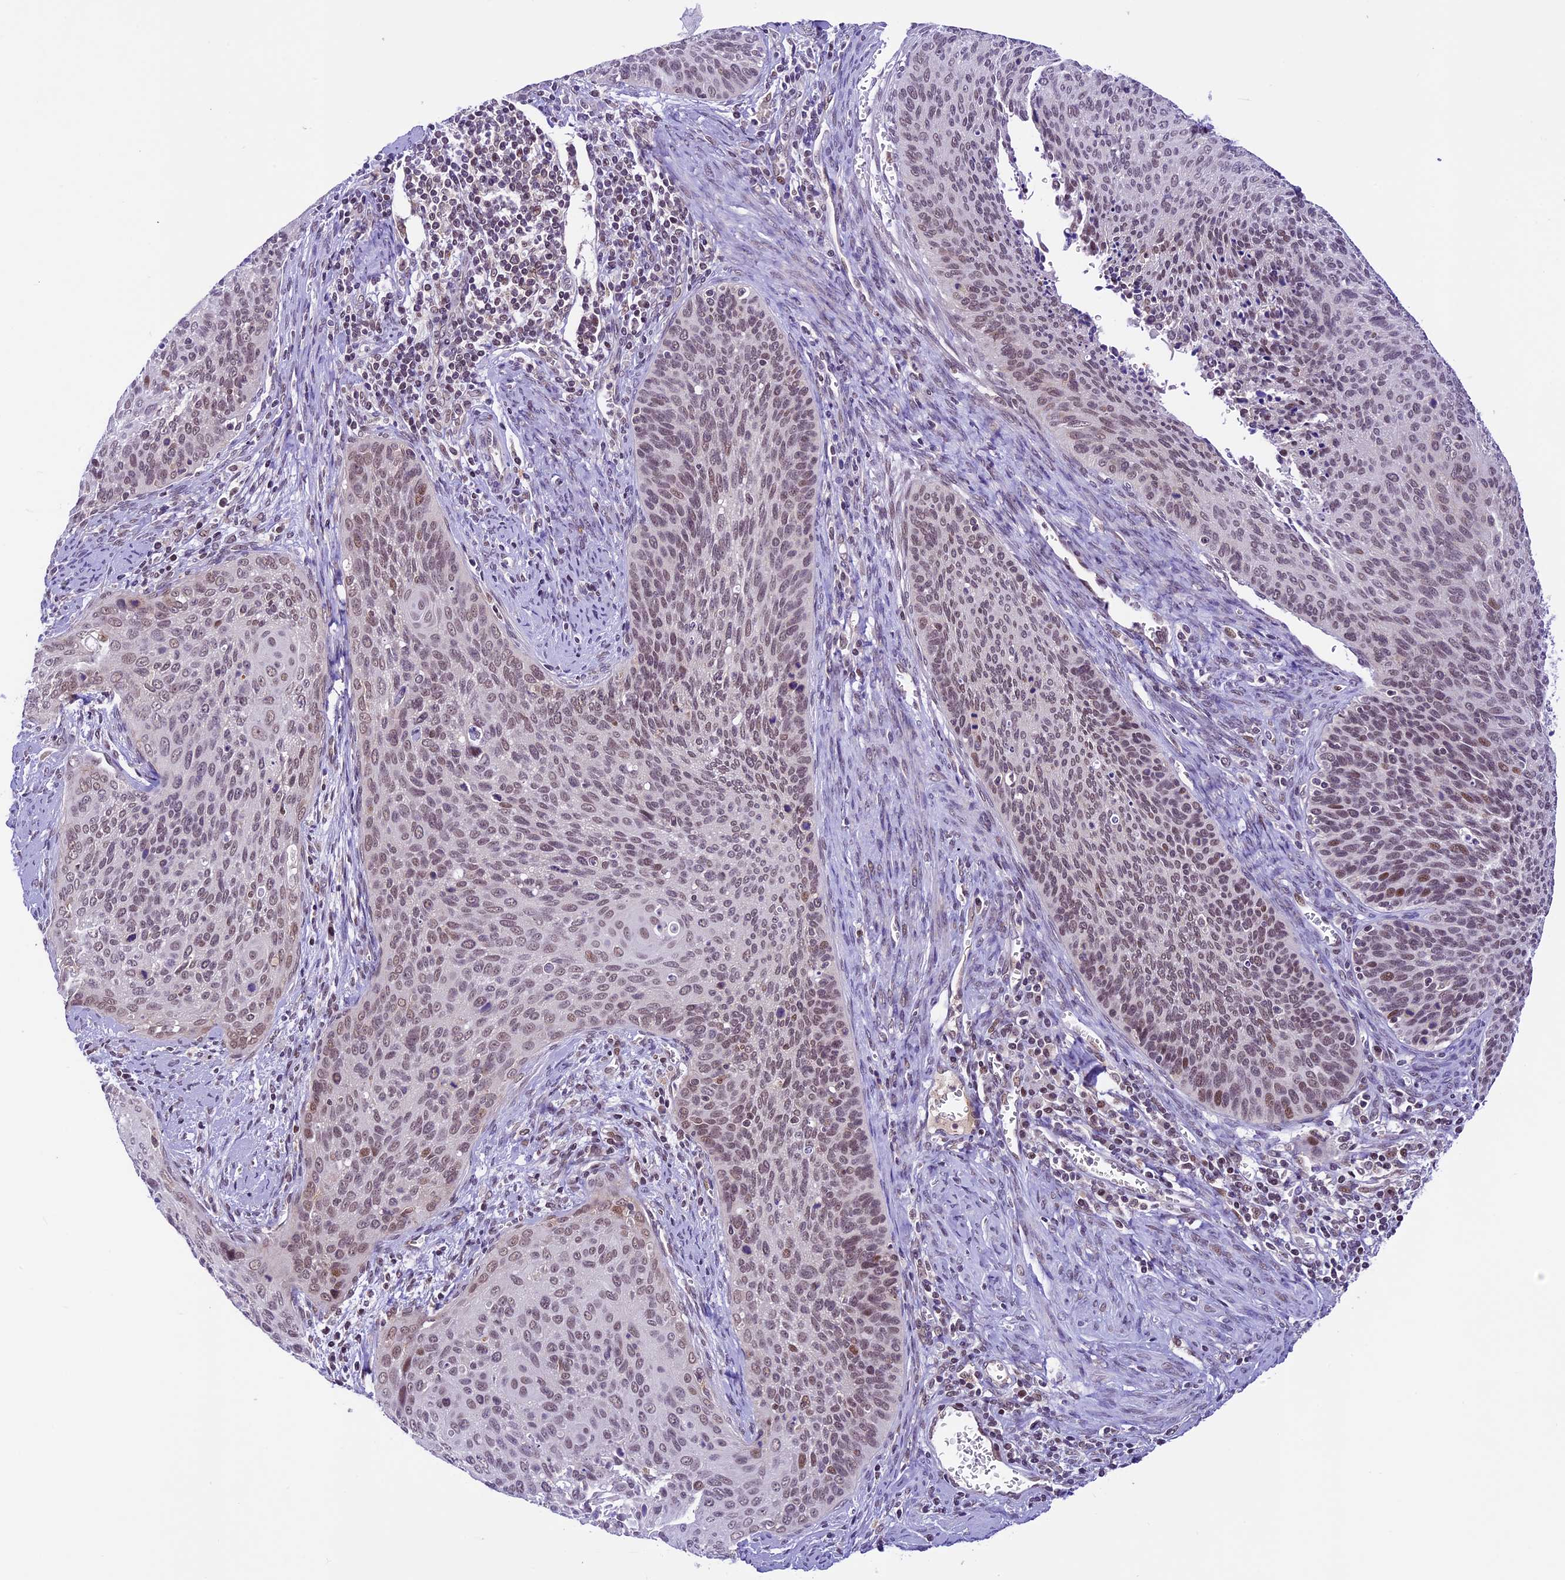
{"staining": {"intensity": "moderate", "quantity": "25%-75%", "location": "nuclear"}, "tissue": "cervical cancer", "cell_type": "Tumor cells", "image_type": "cancer", "snomed": [{"axis": "morphology", "description": "Squamous cell carcinoma, NOS"}, {"axis": "topography", "description": "Cervix"}], "caption": "This photomicrograph reveals immunohistochemistry staining of cervical cancer (squamous cell carcinoma), with medium moderate nuclear staining in approximately 25%-75% of tumor cells.", "gene": "SHKBP1", "patient": {"sex": "female", "age": 55}}